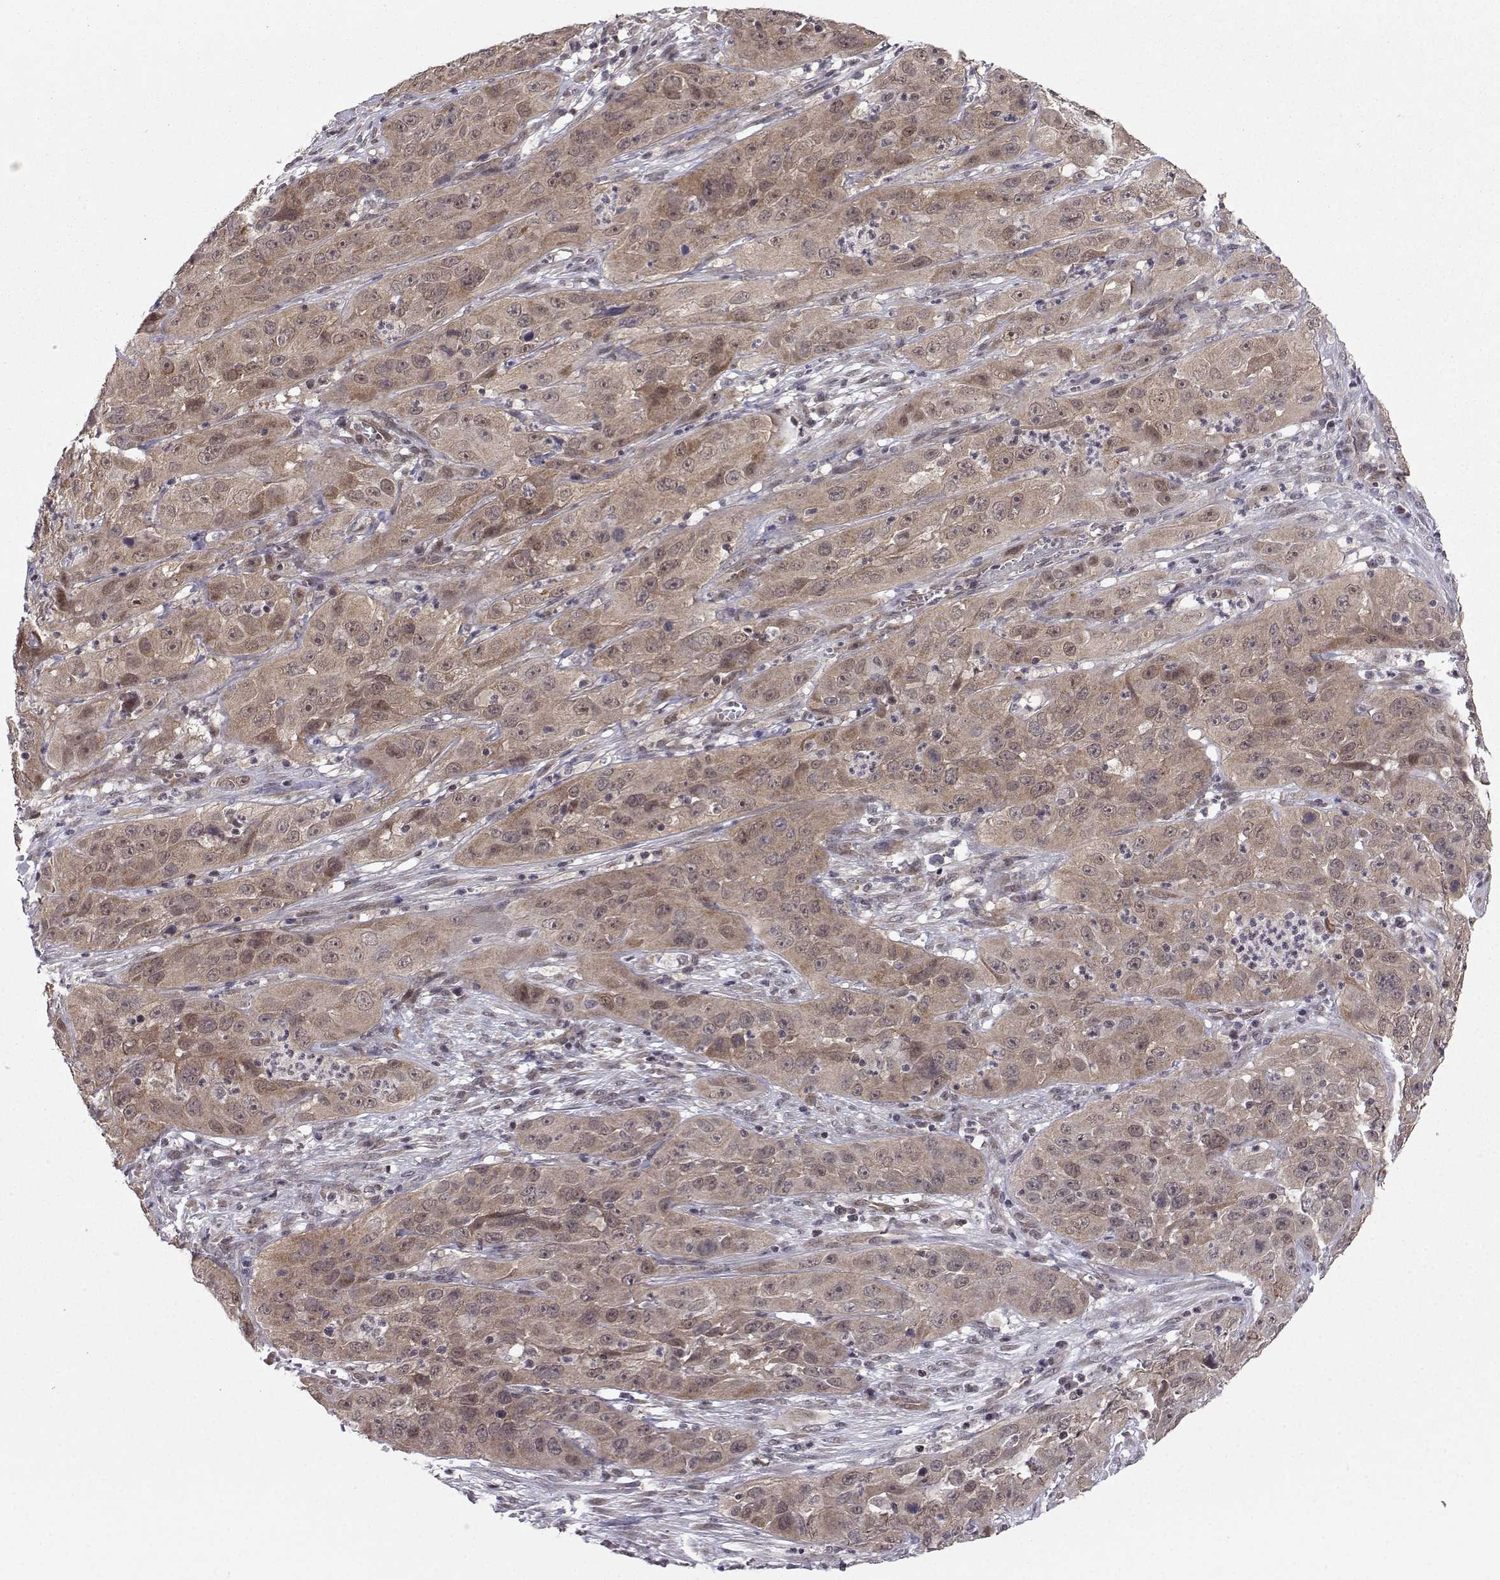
{"staining": {"intensity": "weak", "quantity": ">75%", "location": "cytoplasmic/membranous"}, "tissue": "cervical cancer", "cell_type": "Tumor cells", "image_type": "cancer", "snomed": [{"axis": "morphology", "description": "Squamous cell carcinoma, NOS"}, {"axis": "topography", "description": "Cervix"}], "caption": "Tumor cells demonstrate low levels of weak cytoplasmic/membranous expression in approximately >75% of cells in human cervical cancer.", "gene": "PKN2", "patient": {"sex": "female", "age": 32}}